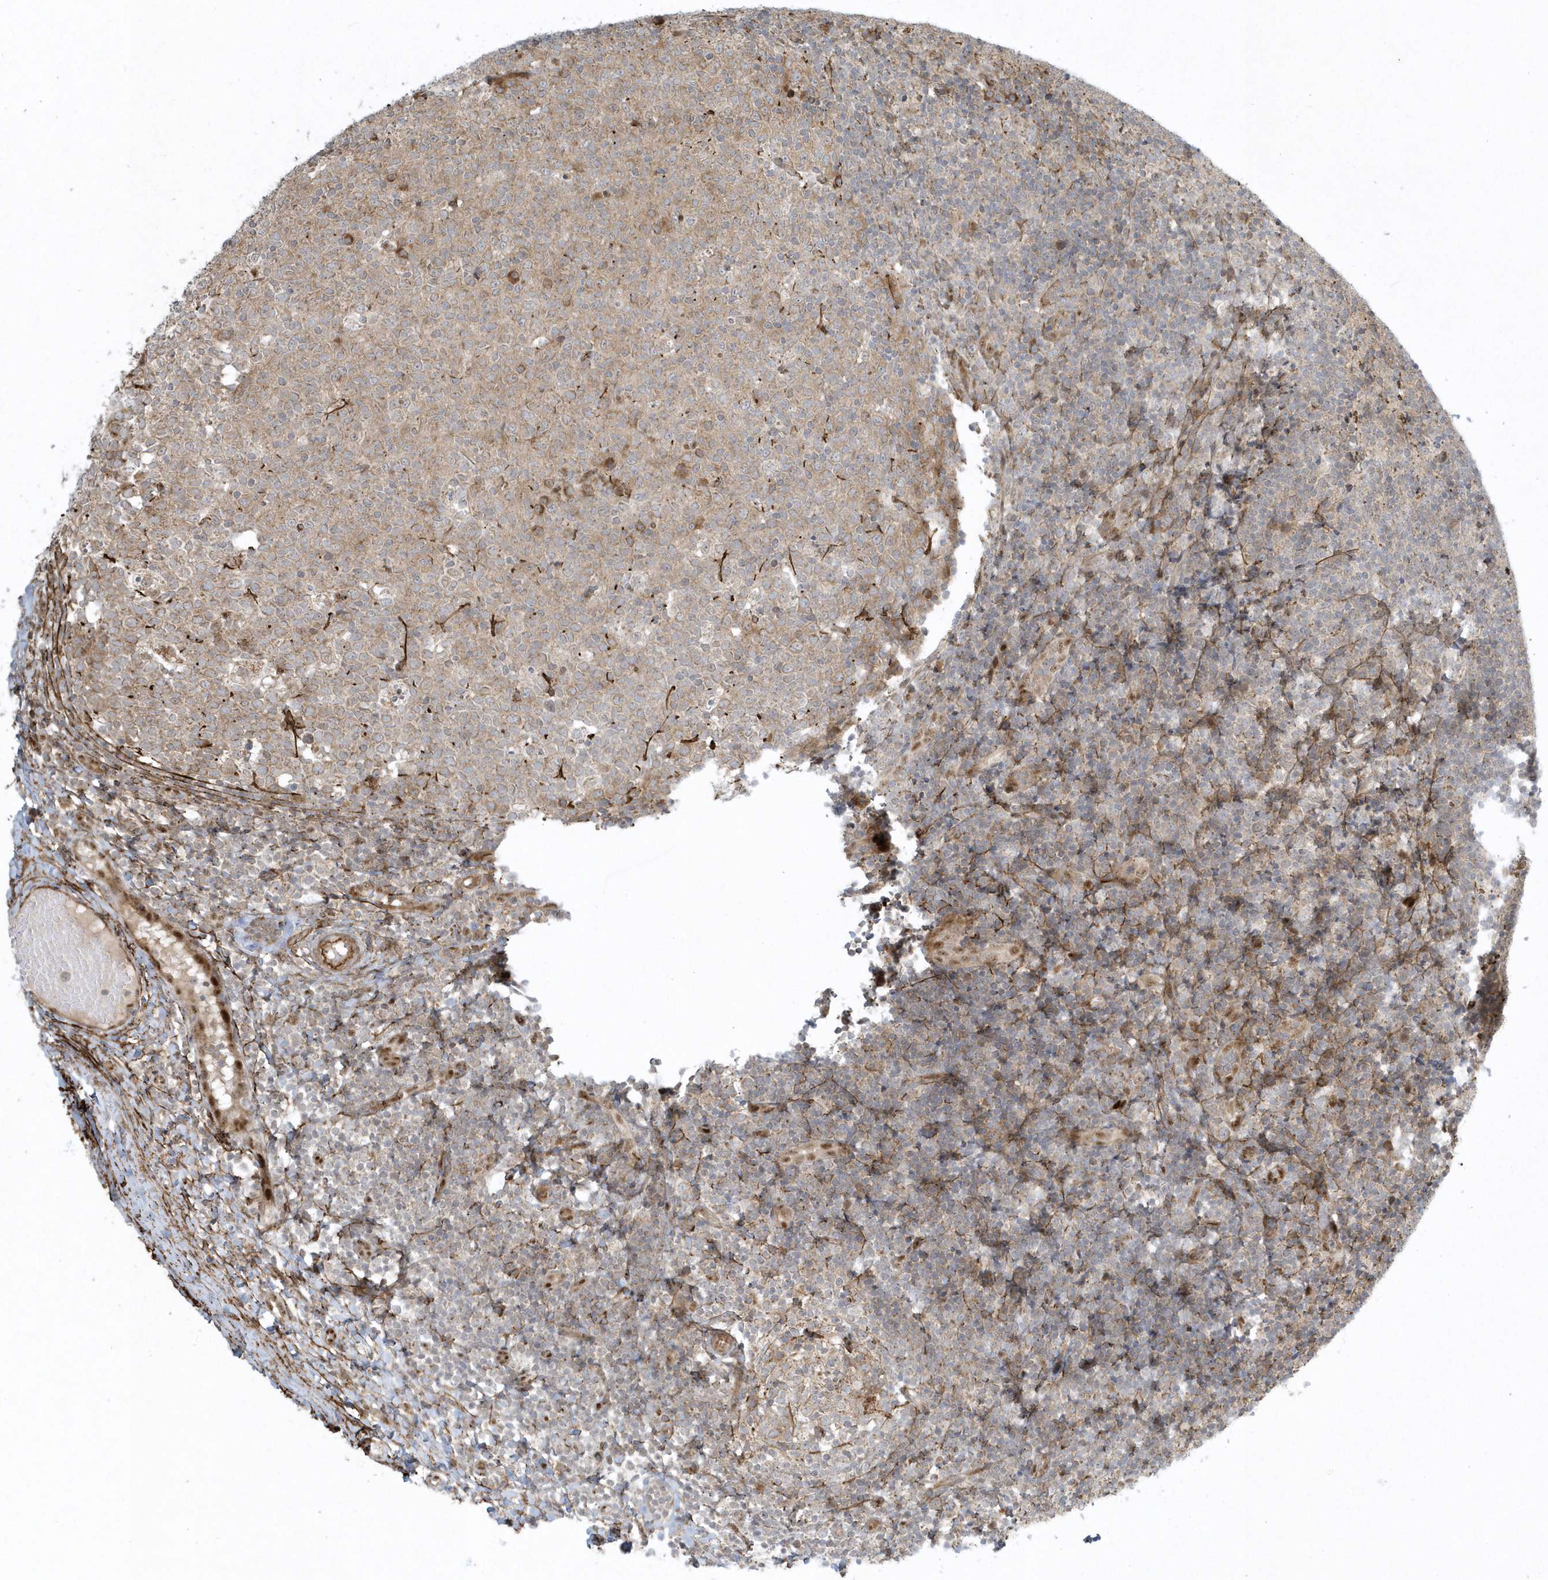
{"staining": {"intensity": "moderate", "quantity": ">75%", "location": "cytoplasmic/membranous"}, "tissue": "tonsil", "cell_type": "Germinal center cells", "image_type": "normal", "snomed": [{"axis": "morphology", "description": "Normal tissue, NOS"}, {"axis": "topography", "description": "Tonsil"}], "caption": "Moderate cytoplasmic/membranous staining for a protein is seen in about >75% of germinal center cells of benign tonsil using immunohistochemistry (IHC).", "gene": "MASP2", "patient": {"sex": "female", "age": 19}}